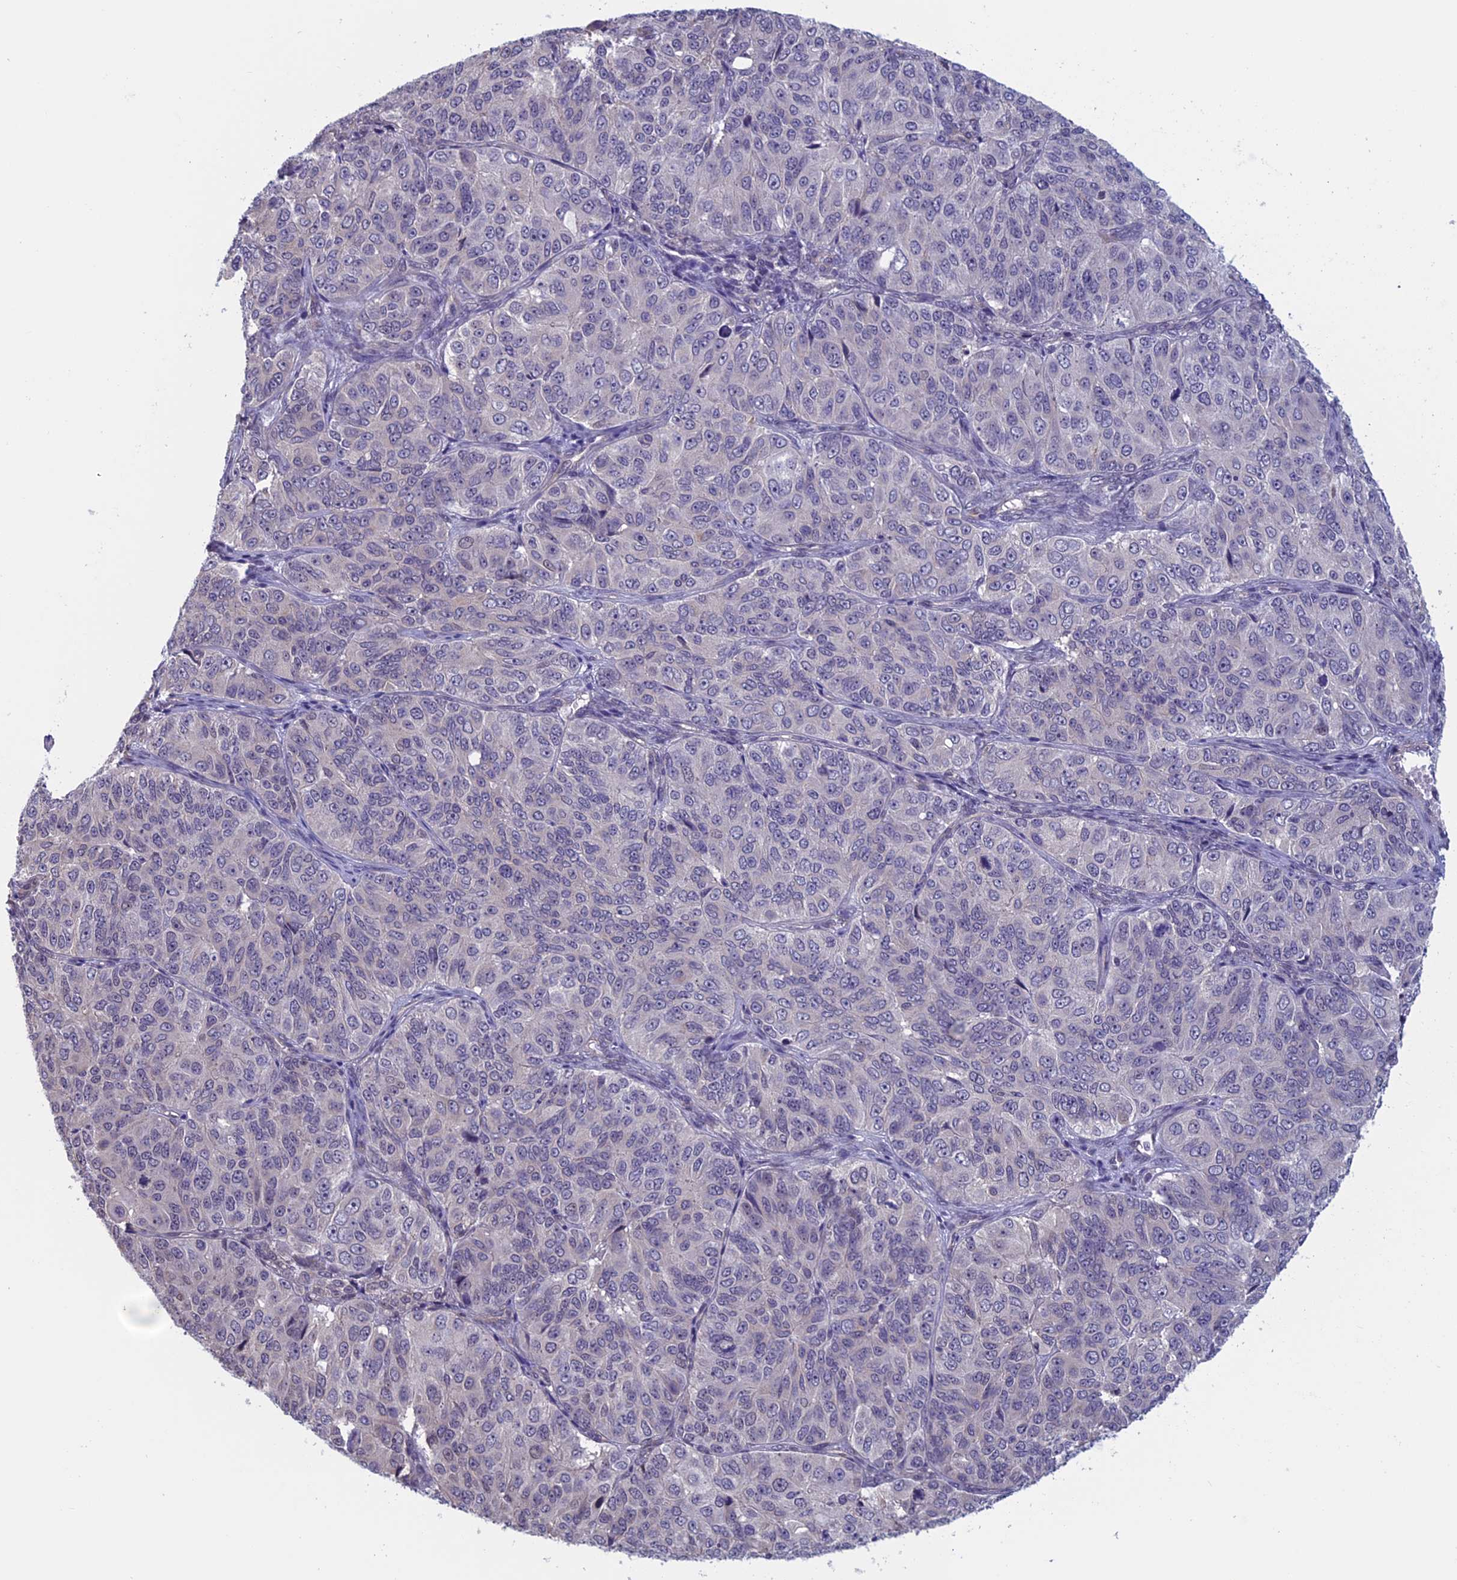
{"staining": {"intensity": "negative", "quantity": "none", "location": "none"}, "tissue": "ovarian cancer", "cell_type": "Tumor cells", "image_type": "cancer", "snomed": [{"axis": "morphology", "description": "Carcinoma, endometroid"}, {"axis": "topography", "description": "Ovary"}], "caption": "This is a micrograph of immunohistochemistry (IHC) staining of ovarian cancer (endometroid carcinoma), which shows no expression in tumor cells.", "gene": "SLC1A6", "patient": {"sex": "female", "age": 51}}